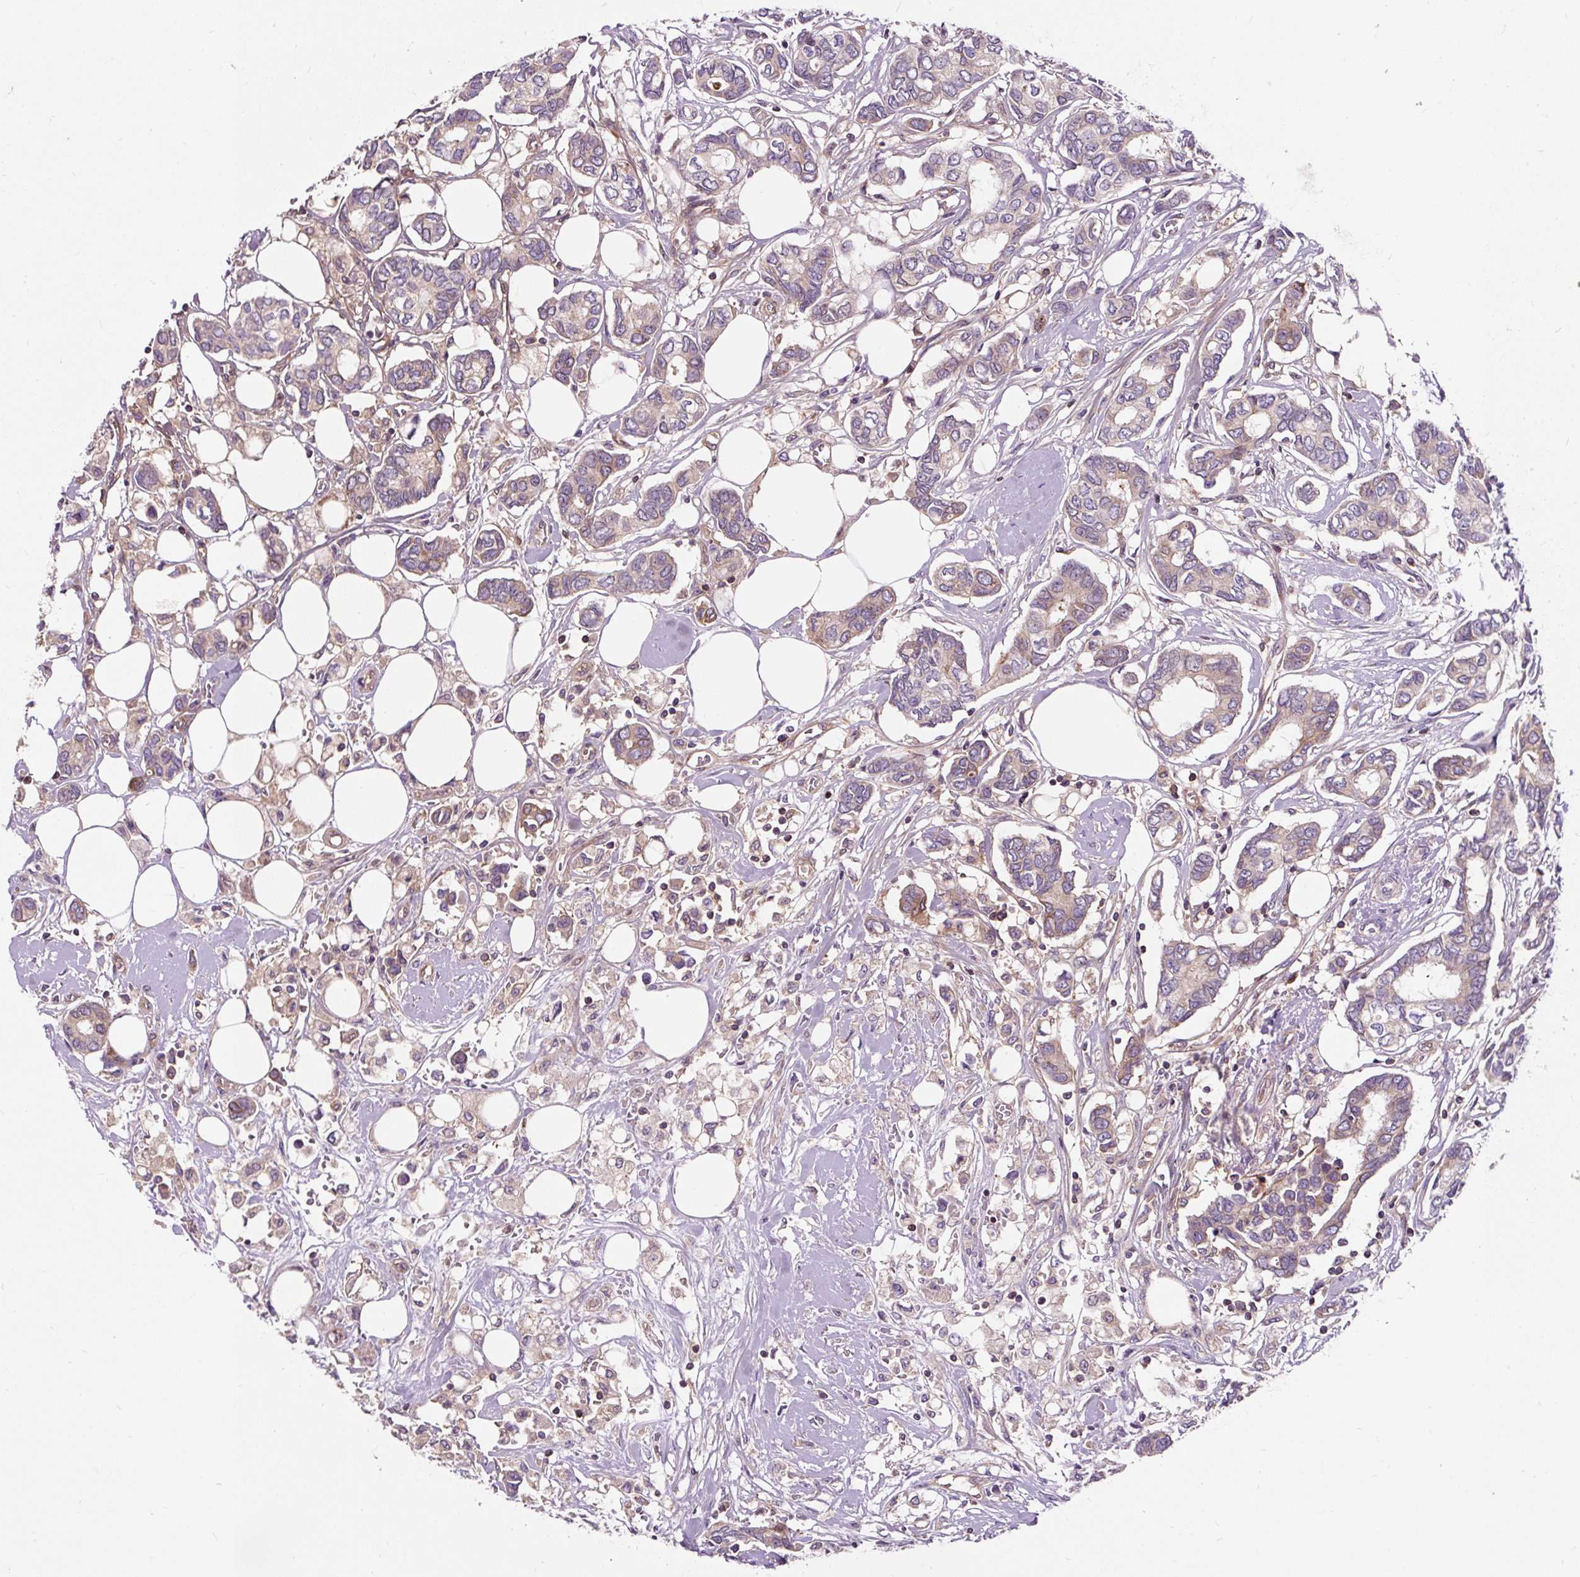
{"staining": {"intensity": "weak", "quantity": "25%-75%", "location": "cytoplasmic/membranous"}, "tissue": "breast cancer", "cell_type": "Tumor cells", "image_type": "cancer", "snomed": [{"axis": "morphology", "description": "Duct carcinoma"}, {"axis": "topography", "description": "Breast"}], "caption": "Protein expression analysis of breast cancer (intraductal carcinoma) displays weak cytoplasmic/membranous positivity in approximately 25%-75% of tumor cells.", "gene": "PCDHGB3", "patient": {"sex": "female", "age": 73}}